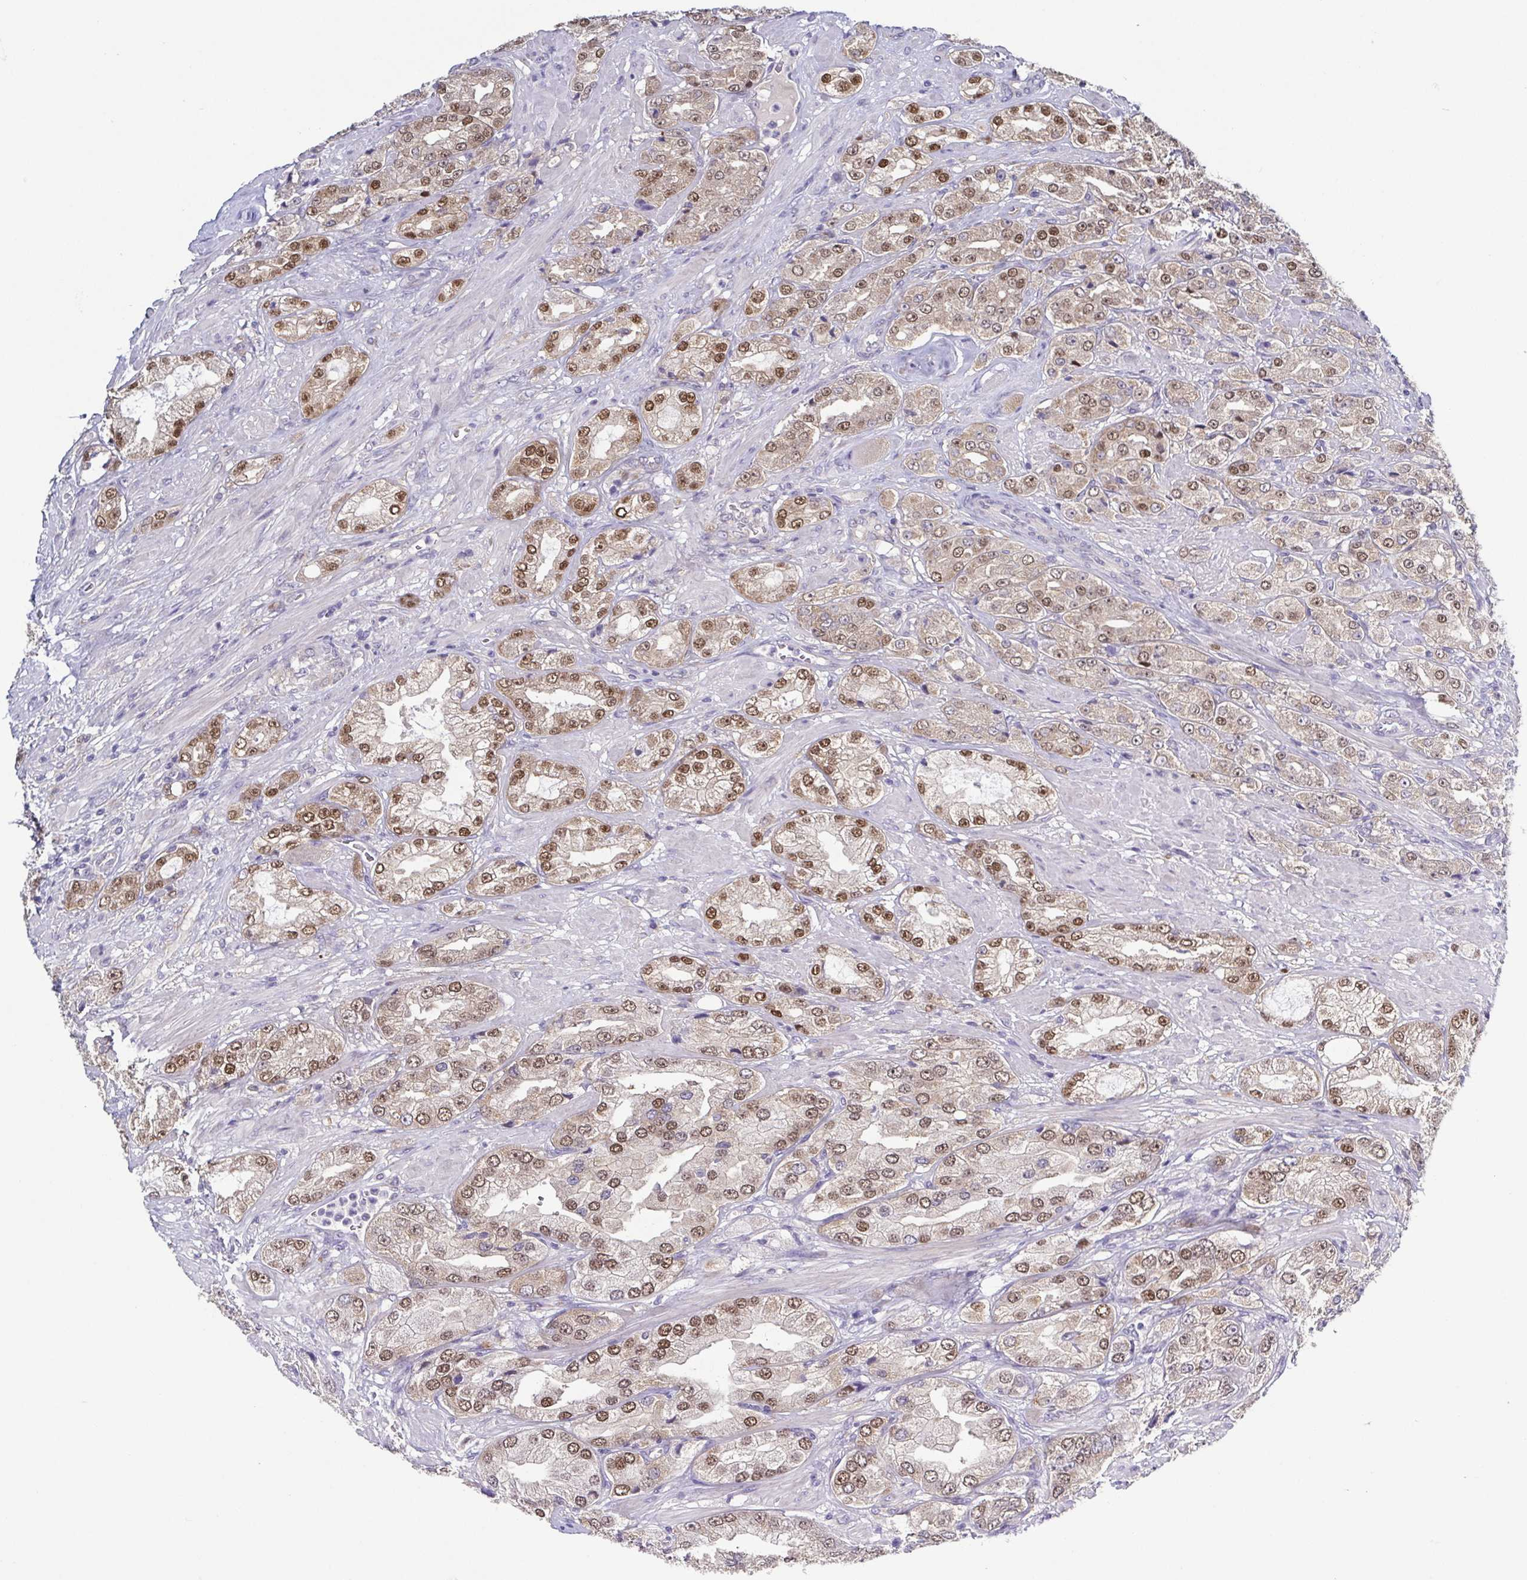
{"staining": {"intensity": "moderate", "quantity": ">75%", "location": "nuclear"}, "tissue": "prostate cancer", "cell_type": "Tumor cells", "image_type": "cancer", "snomed": [{"axis": "morphology", "description": "Adenocarcinoma, High grade"}, {"axis": "topography", "description": "Prostate"}], "caption": "A medium amount of moderate nuclear staining is identified in about >75% of tumor cells in prostate high-grade adenocarcinoma tissue.", "gene": "UBE2Q1", "patient": {"sex": "male", "age": 68}}